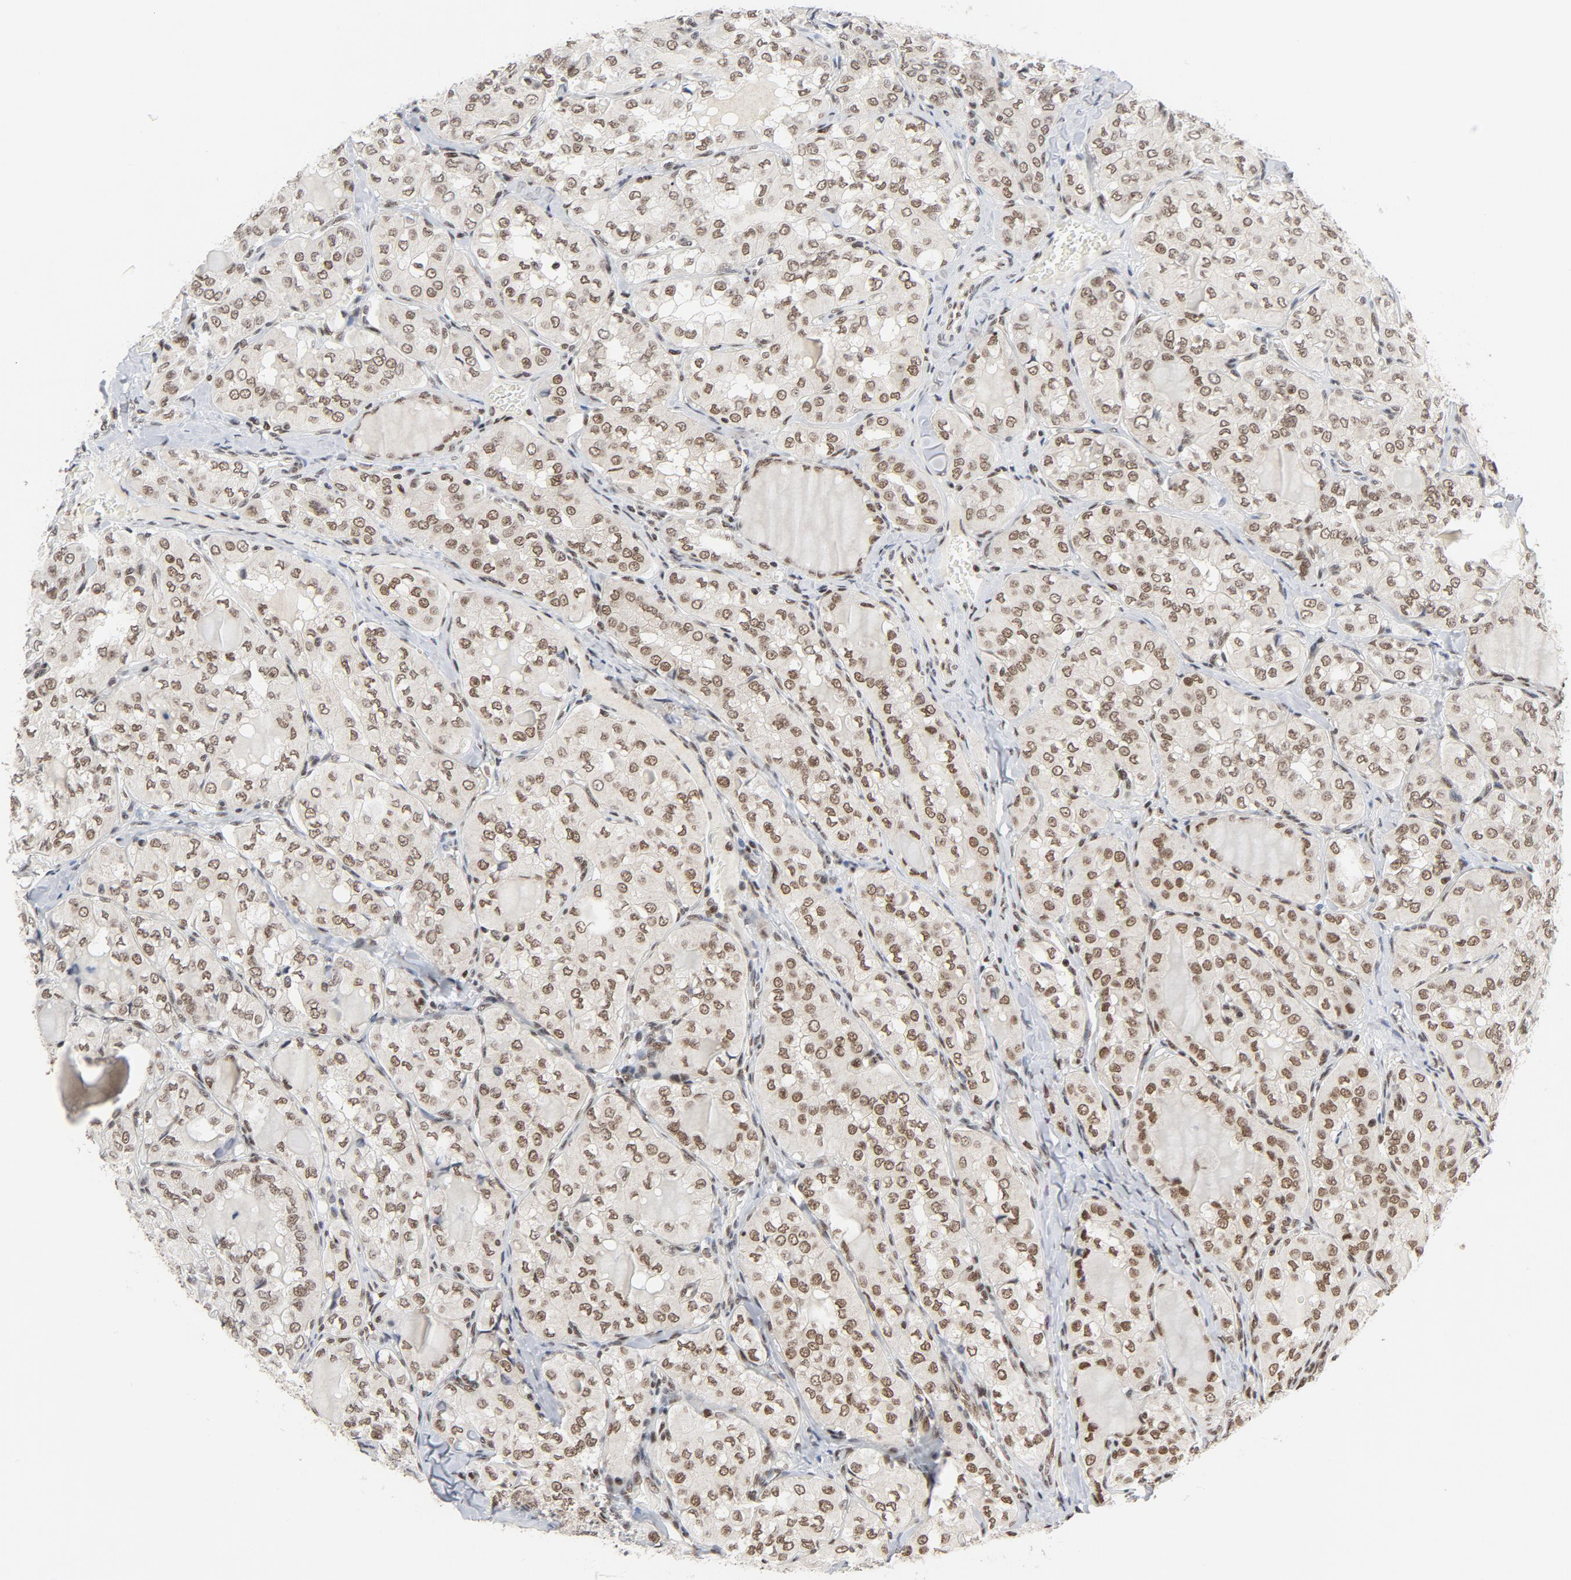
{"staining": {"intensity": "moderate", "quantity": ">75%", "location": "nuclear"}, "tissue": "thyroid cancer", "cell_type": "Tumor cells", "image_type": "cancer", "snomed": [{"axis": "morphology", "description": "Papillary adenocarcinoma, NOS"}, {"axis": "topography", "description": "Thyroid gland"}], "caption": "Protein staining shows moderate nuclear staining in about >75% of tumor cells in thyroid cancer (papillary adenocarcinoma). (DAB (3,3'-diaminobenzidine) IHC with brightfield microscopy, high magnification).", "gene": "ERCC1", "patient": {"sex": "male", "age": 20}}